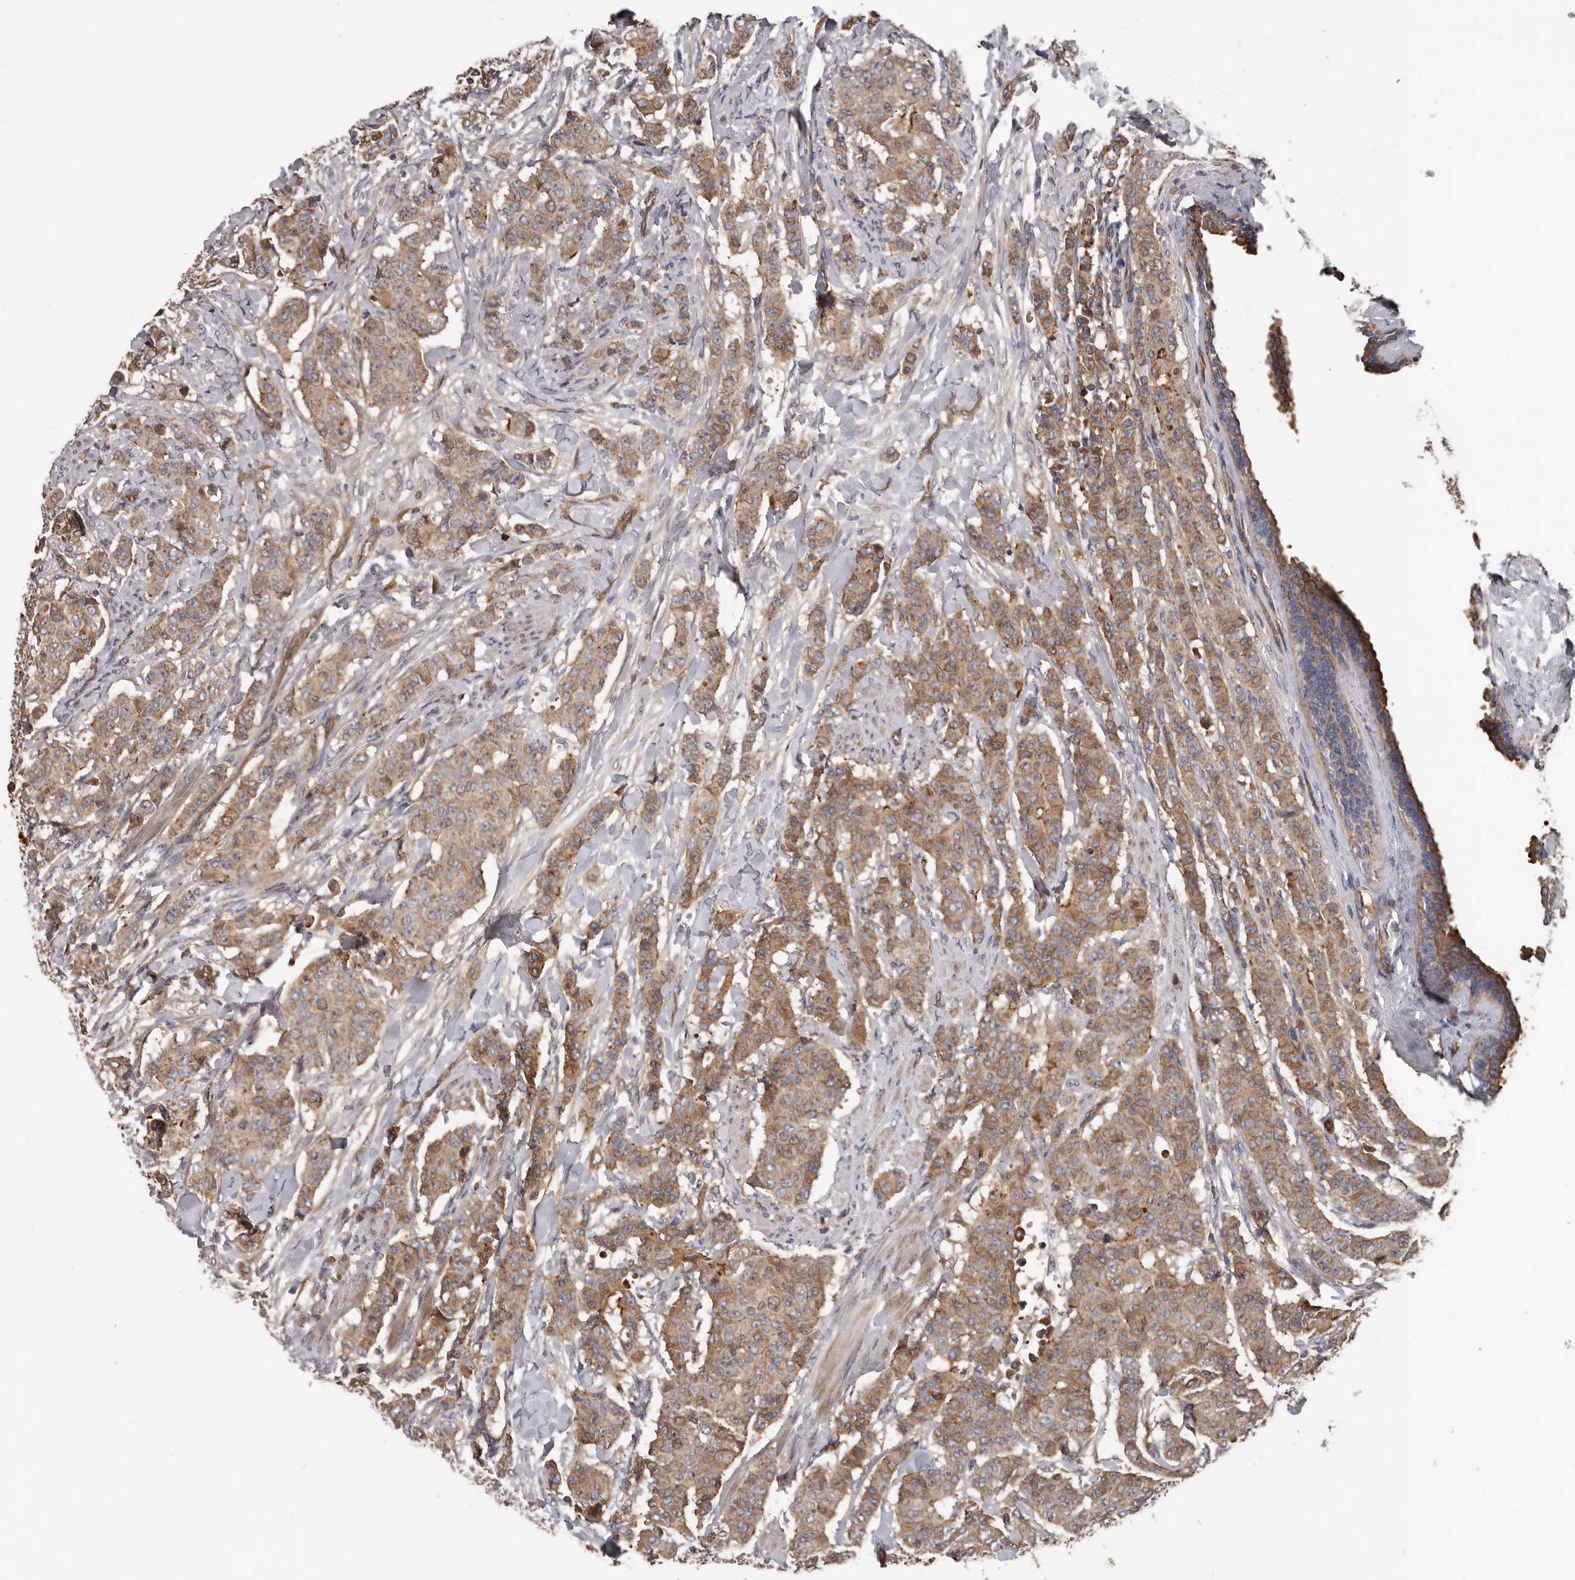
{"staining": {"intensity": "moderate", "quantity": ">75%", "location": "cytoplasmic/membranous"}, "tissue": "breast cancer", "cell_type": "Tumor cells", "image_type": "cancer", "snomed": [{"axis": "morphology", "description": "Duct carcinoma"}, {"axis": "topography", "description": "Breast"}], "caption": "High-magnification brightfield microscopy of intraductal carcinoma (breast) stained with DAB (brown) and counterstained with hematoxylin (blue). tumor cells exhibit moderate cytoplasmic/membranous staining is appreciated in approximately>75% of cells. The protein of interest is shown in brown color, while the nuclei are stained blue.", "gene": "PNRC2", "patient": {"sex": "female", "age": 40}}